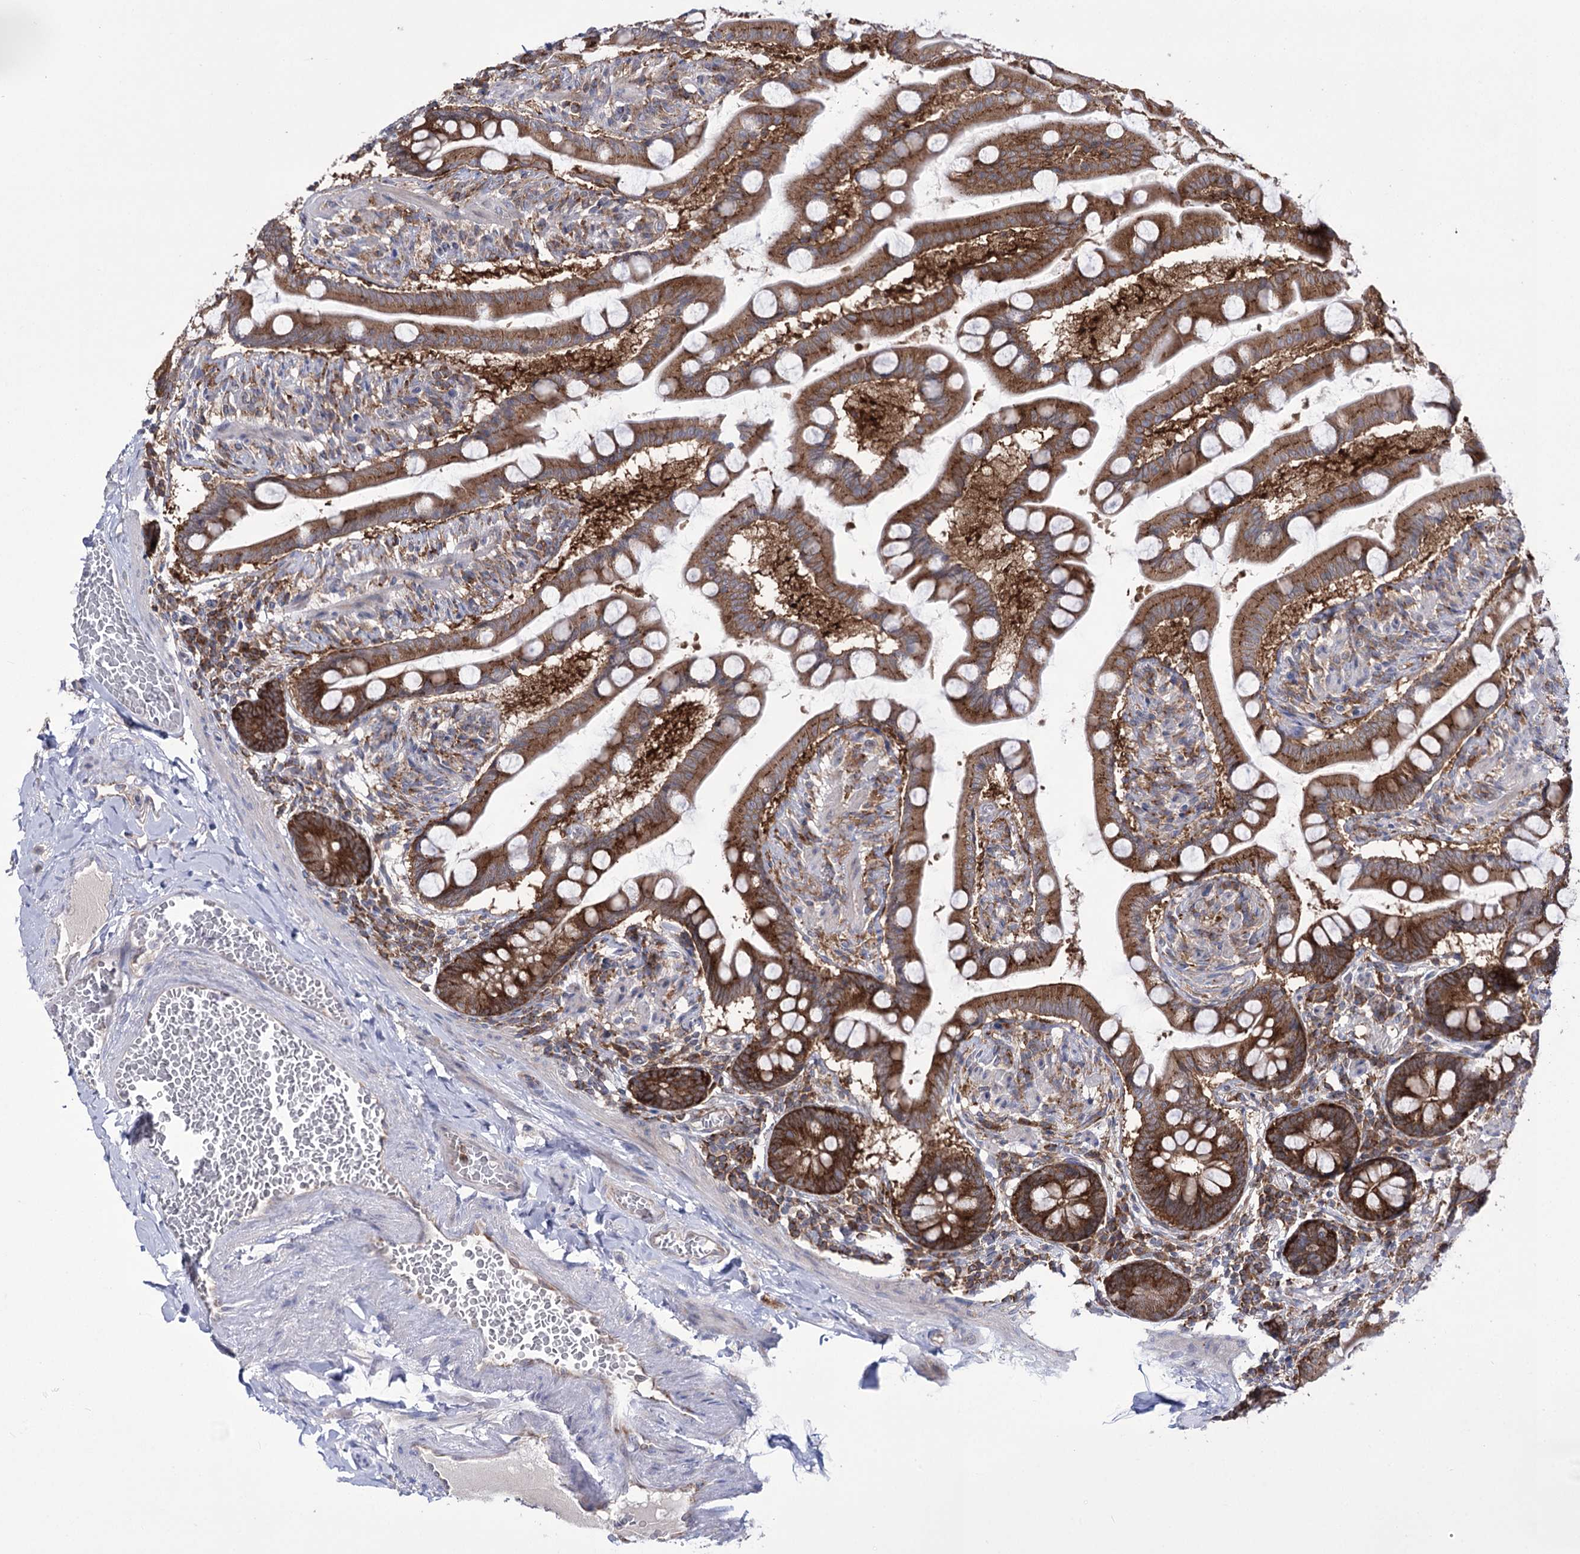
{"staining": {"intensity": "strong", "quantity": ">75%", "location": "cytoplasmic/membranous"}, "tissue": "small intestine", "cell_type": "Glandular cells", "image_type": "normal", "snomed": [{"axis": "morphology", "description": "Normal tissue, NOS"}, {"axis": "topography", "description": "Small intestine"}], "caption": "Protein expression analysis of unremarkable small intestine reveals strong cytoplasmic/membranous expression in approximately >75% of glandular cells. (Brightfield microscopy of DAB IHC at high magnification).", "gene": "ZNF622", "patient": {"sex": "male", "age": 41}}